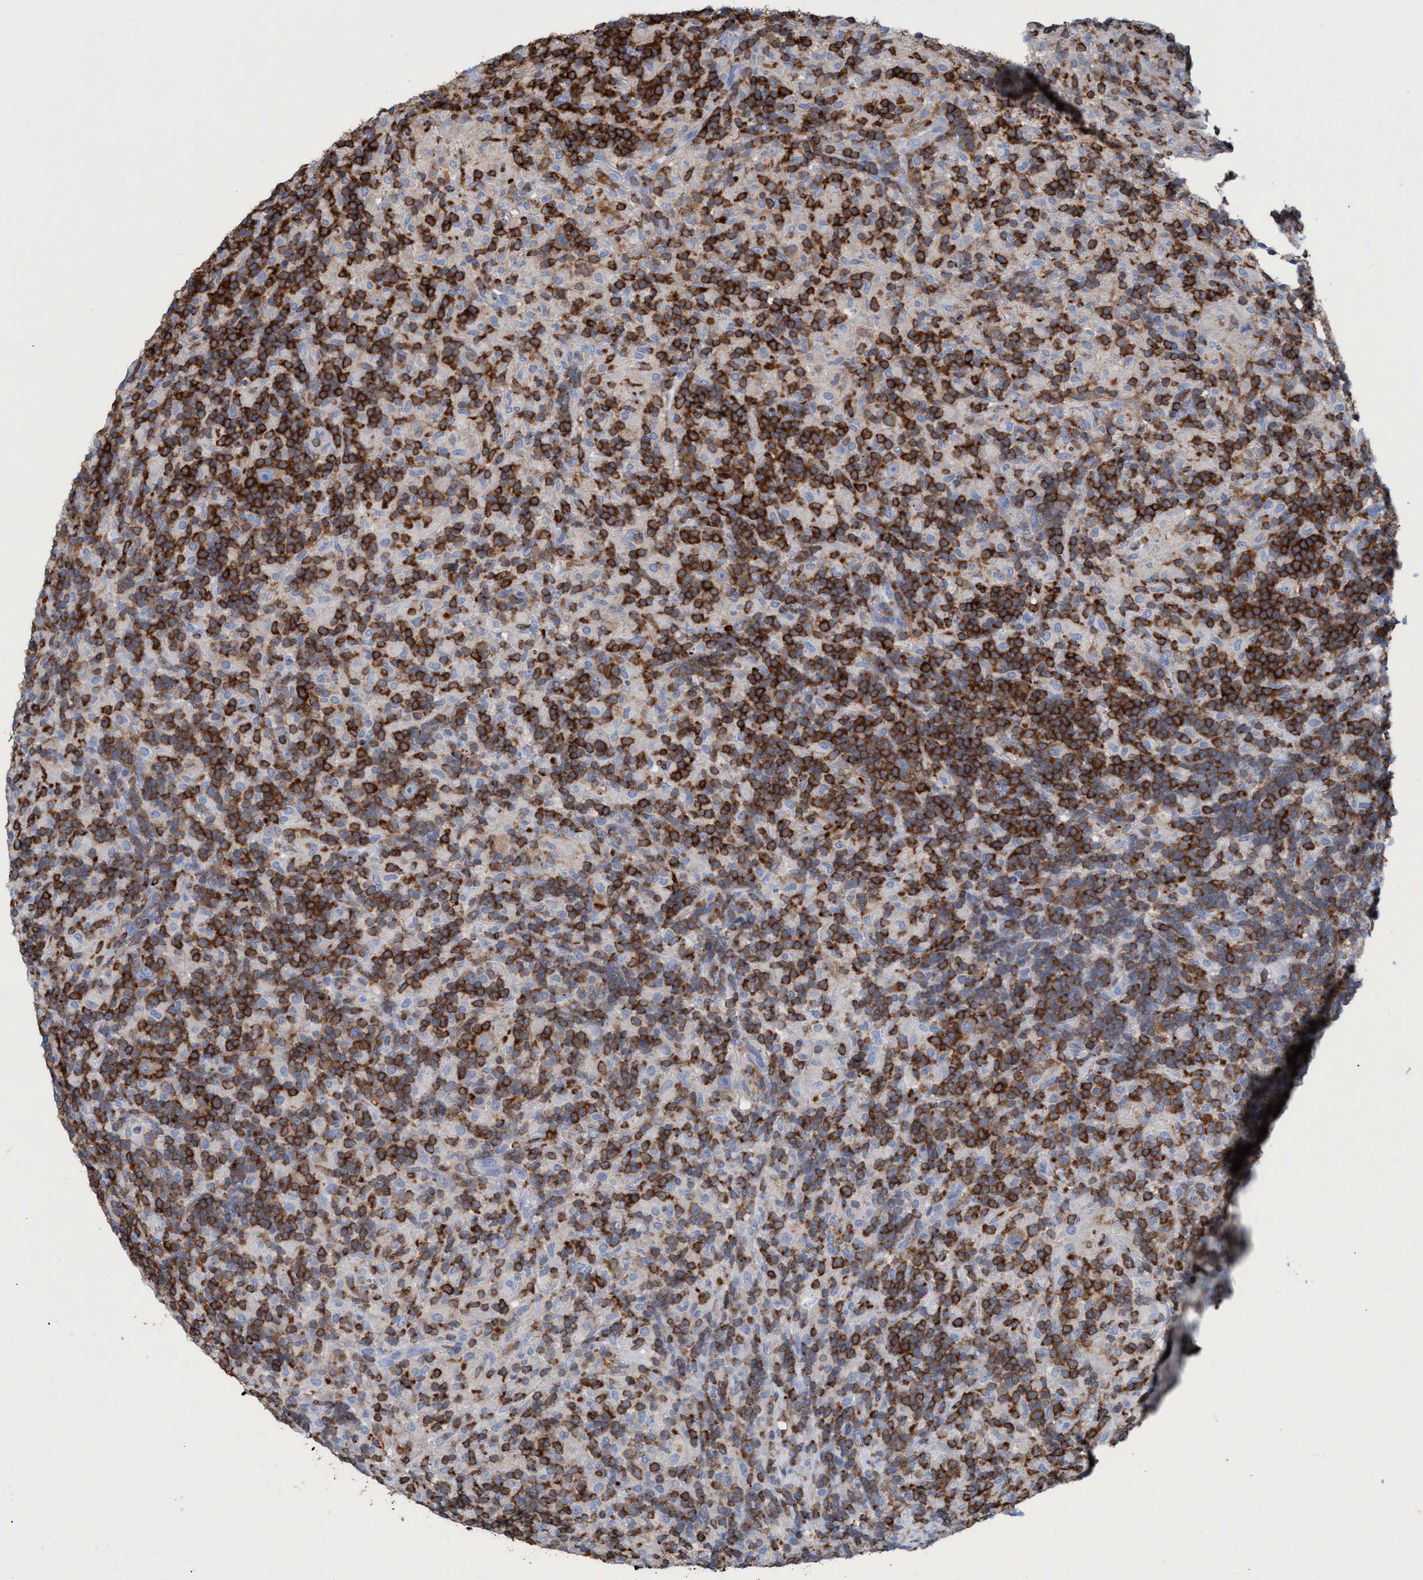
{"staining": {"intensity": "negative", "quantity": "none", "location": "none"}, "tissue": "lymphoma", "cell_type": "Tumor cells", "image_type": "cancer", "snomed": [{"axis": "morphology", "description": "Hodgkin's disease, NOS"}, {"axis": "topography", "description": "Lymph node"}], "caption": "Human lymphoma stained for a protein using immunohistochemistry (IHC) shows no expression in tumor cells.", "gene": "EZR", "patient": {"sex": "male", "age": 70}}